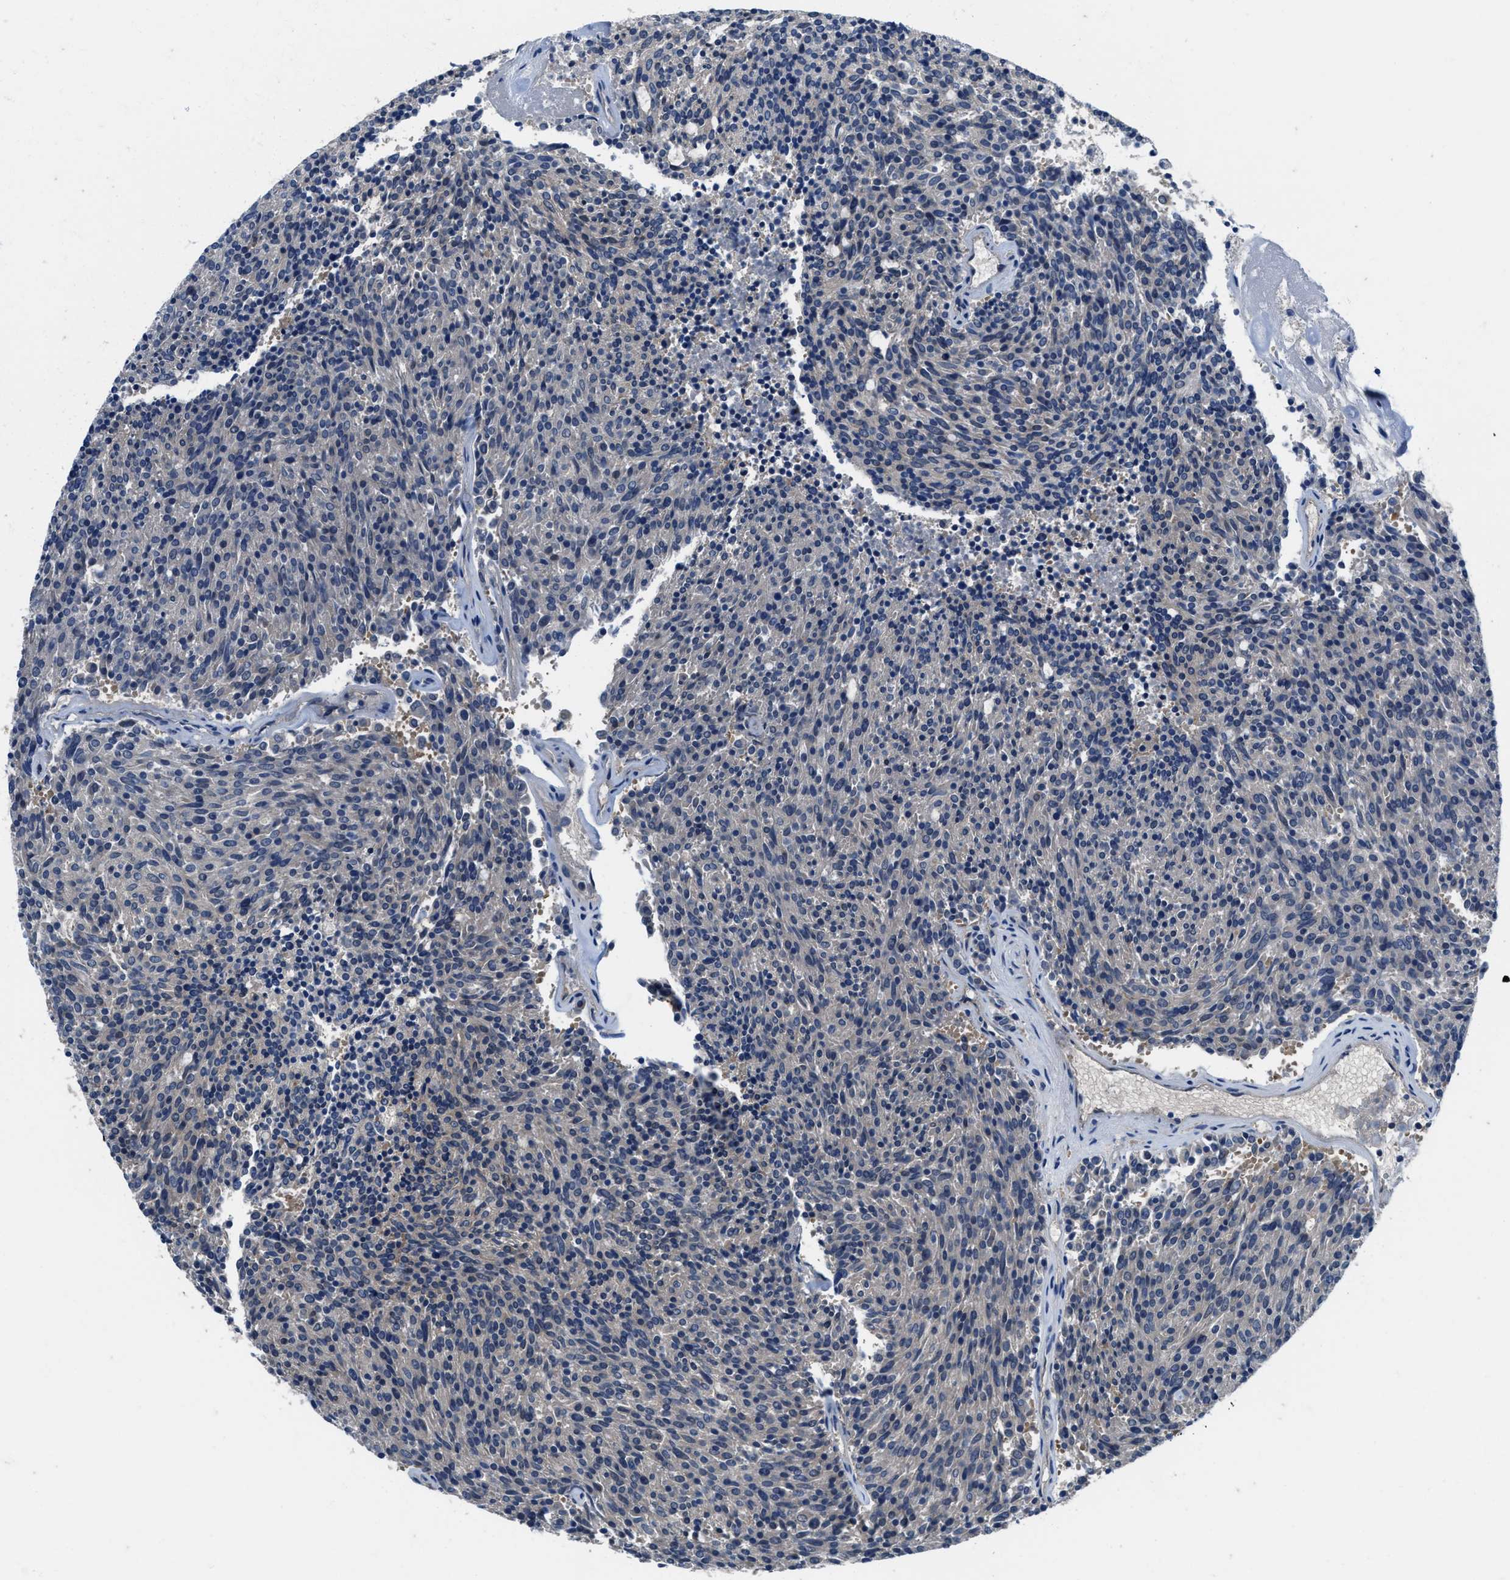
{"staining": {"intensity": "negative", "quantity": "none", "location": "none"}, "tissue": "carcinoid", "cell_type": "Tumor cells", "image_type": "cancer", "snomed": [{"axis": "morphology", "description": "Carcinoid, malignant, NOS"}, {"axis": "topography", "description": "Pancreas"}], "caption": "Human carcinoid stained for a protein using IHC displays no positivity in tumor cells.", "gene": "NUDT5", "patient": {"sex": "female", "age": 54}}